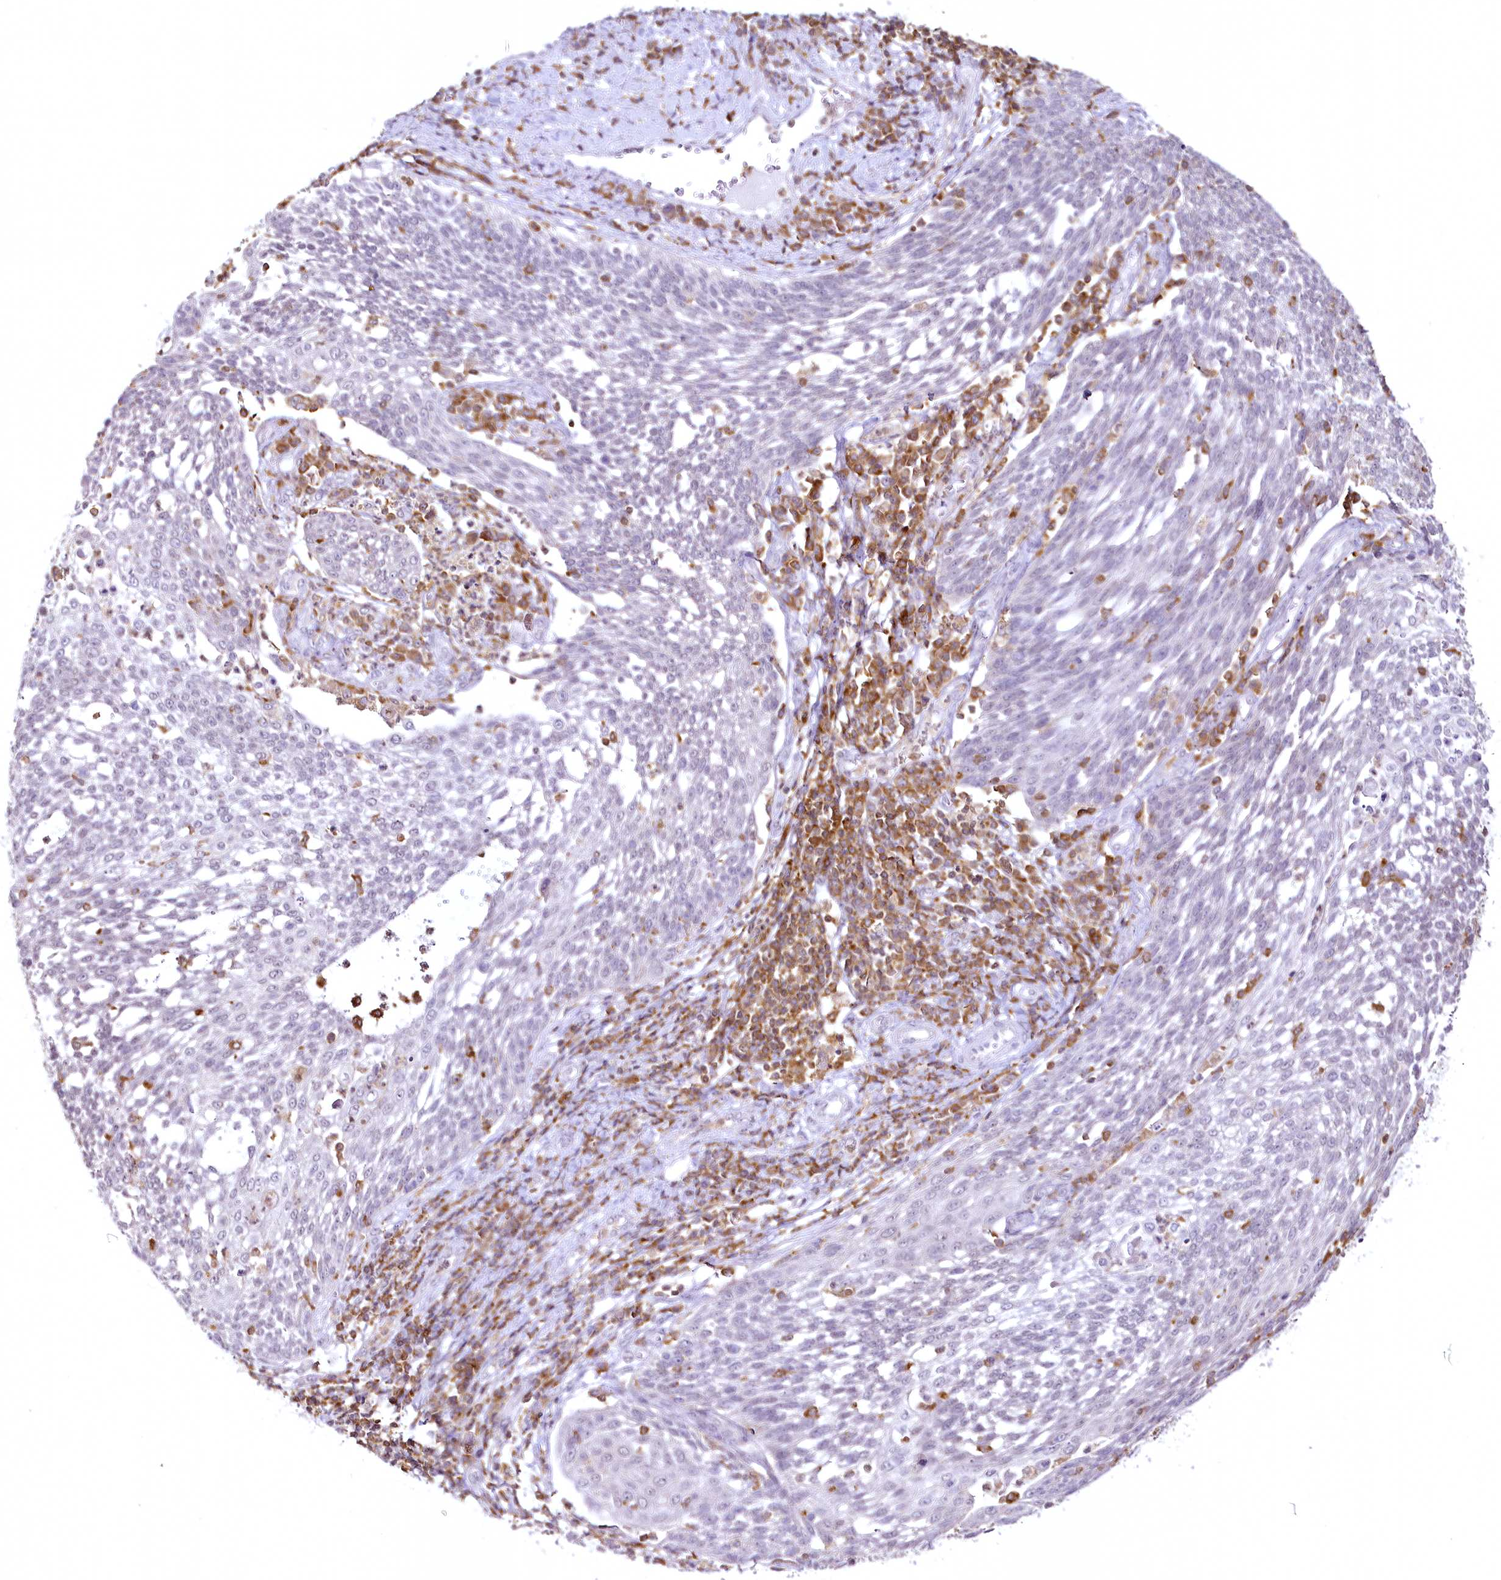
{"staining": {"intensity": "negative", "quantity": "none", "location": "none"}, "tissue": "cervical cancer", "cell_type": "Tumor cells", "image_type": "cancer", "snomed": [{"axis": "morphology", "description": "Squamous cell carcinoma, NOS"}, {"axis": "topography", "description": "Cervix"}], "caption": "This is an immunohistochemistry image of cervical squamous cell carcinoma. There is no staining in tumor cells.", "gene": "DOCK2", "patient": {"sex": "female", "age": 34}}